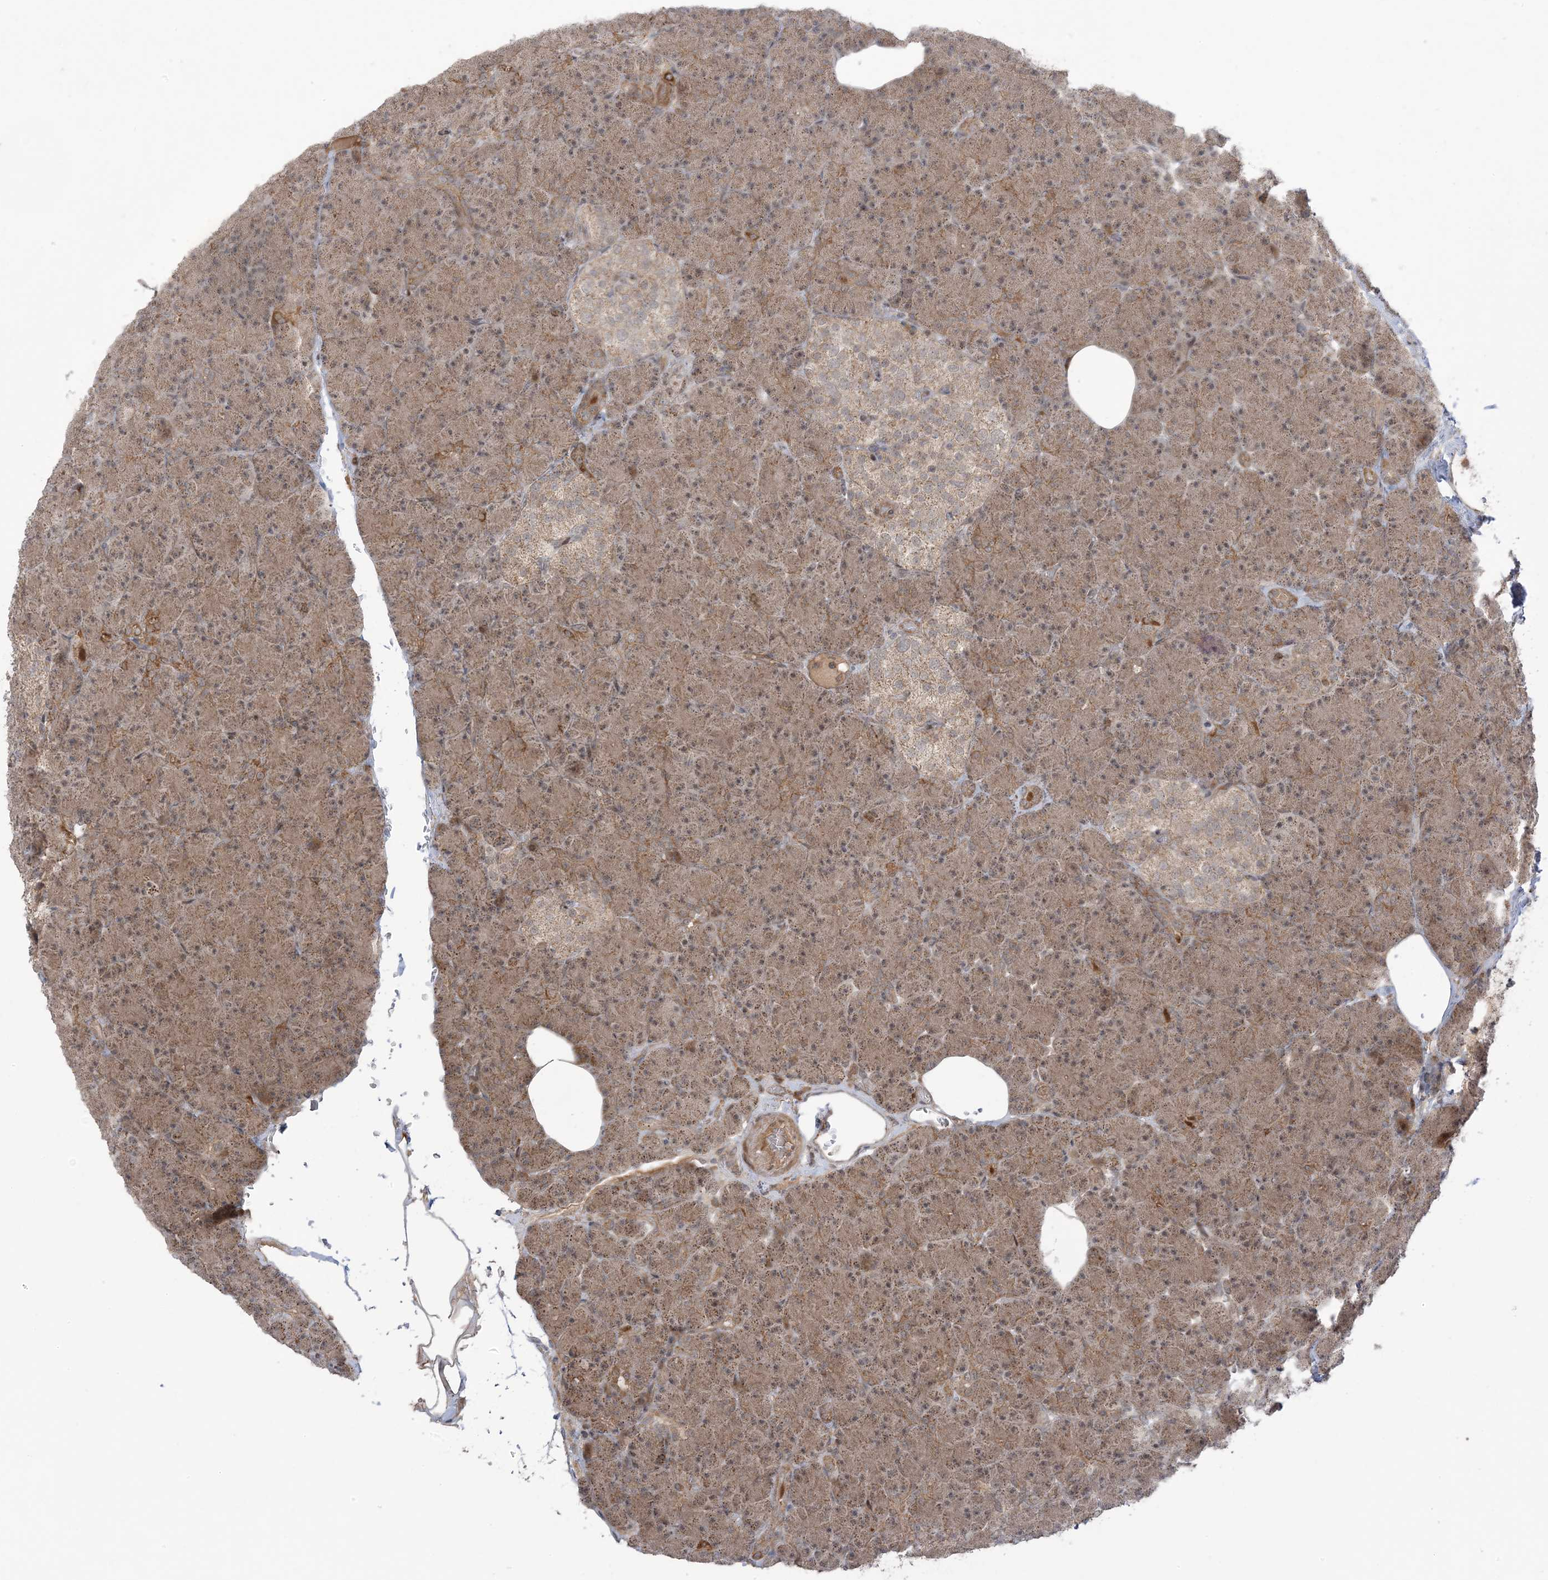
{"staining": {"intensity": "moderate", "quantity": ">75%", "location": "cytoplasmic/membranous"}, "tissue": "pancreas", "cell_type": "Exocrine glandular cells", "image_type": "normal", "snomed": [{"axis": "morphology", "description": "Normal tissue, NOS"}, {"axis": "topography", "description": "Pancreas"}], "caption": "Moderate cytoplasmic/membranous expression is appreciated in approximately >75% of exocrine glandular cells in unremarkable pancreas.", "gene": "PHLDB2", "patient": {"sex": "female", "age": 43}}